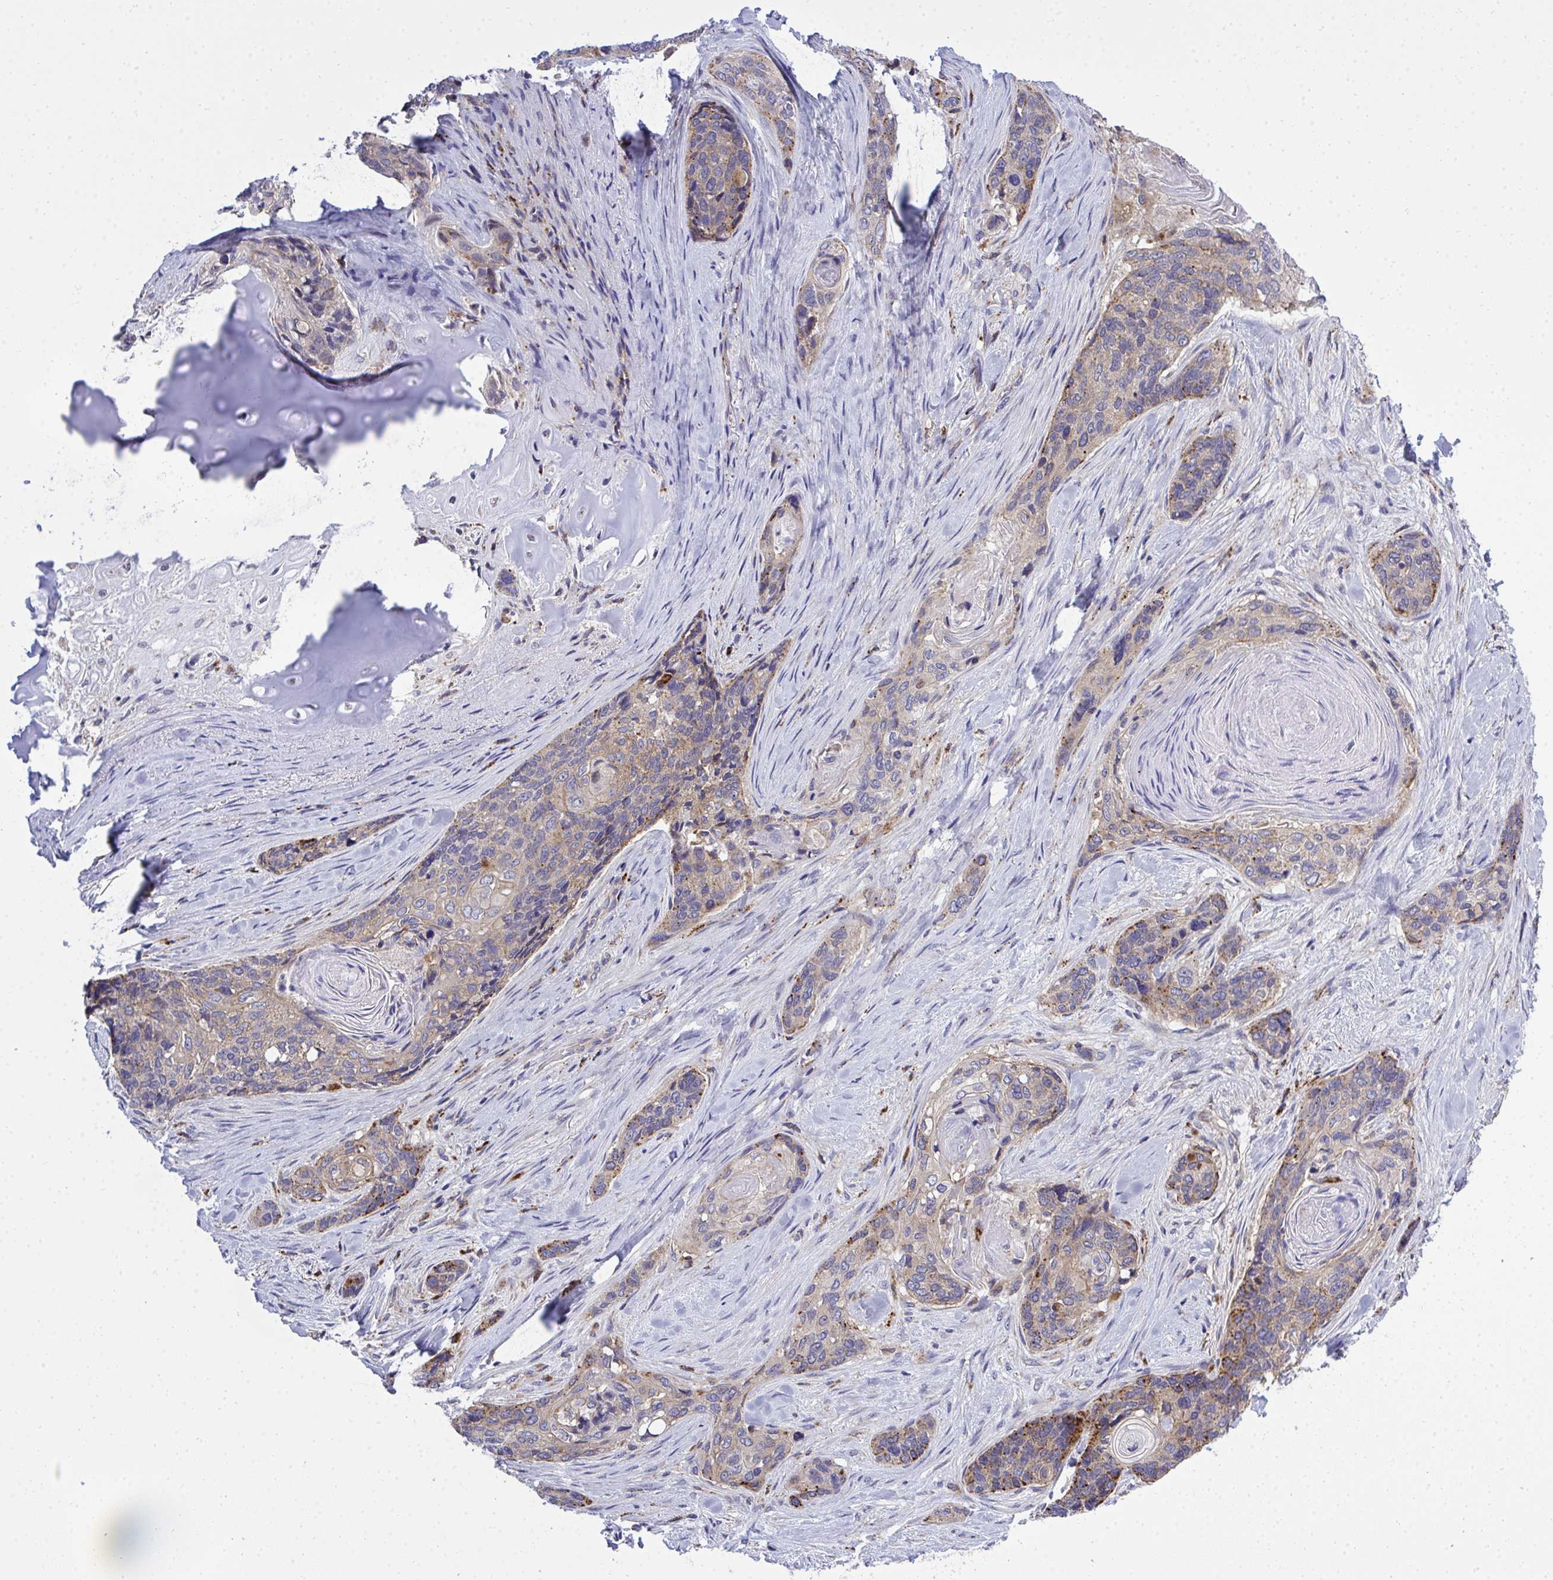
{"staining": {"intensity": "moderate", "quantity": "<25%", "location": "cytoplasmic/membranous"}, "tissue": "lung cancer", "cell_type": "Tumor cells", "image_type": "cancer", "snomed": [{"axis": "morphology", "description": "Squamous cell carcinoma, NOS"}, {"axis": "morphology", "description": "Squamous cell carcinoma, metastatic, NOS"}, {"axis": "topography", "description": "Lymph node"}, {"axis": "topography", "description": "Lung"}], "caption": "Human lung cancer (metastatic squamous cell carcinoma) stained with a brown dye reveals moderate cytoplasmic/membranous positive positivity in about <25% of tumor cells.", "gene": "XAF1", "patient": {"sex": "male", "age": 41}}